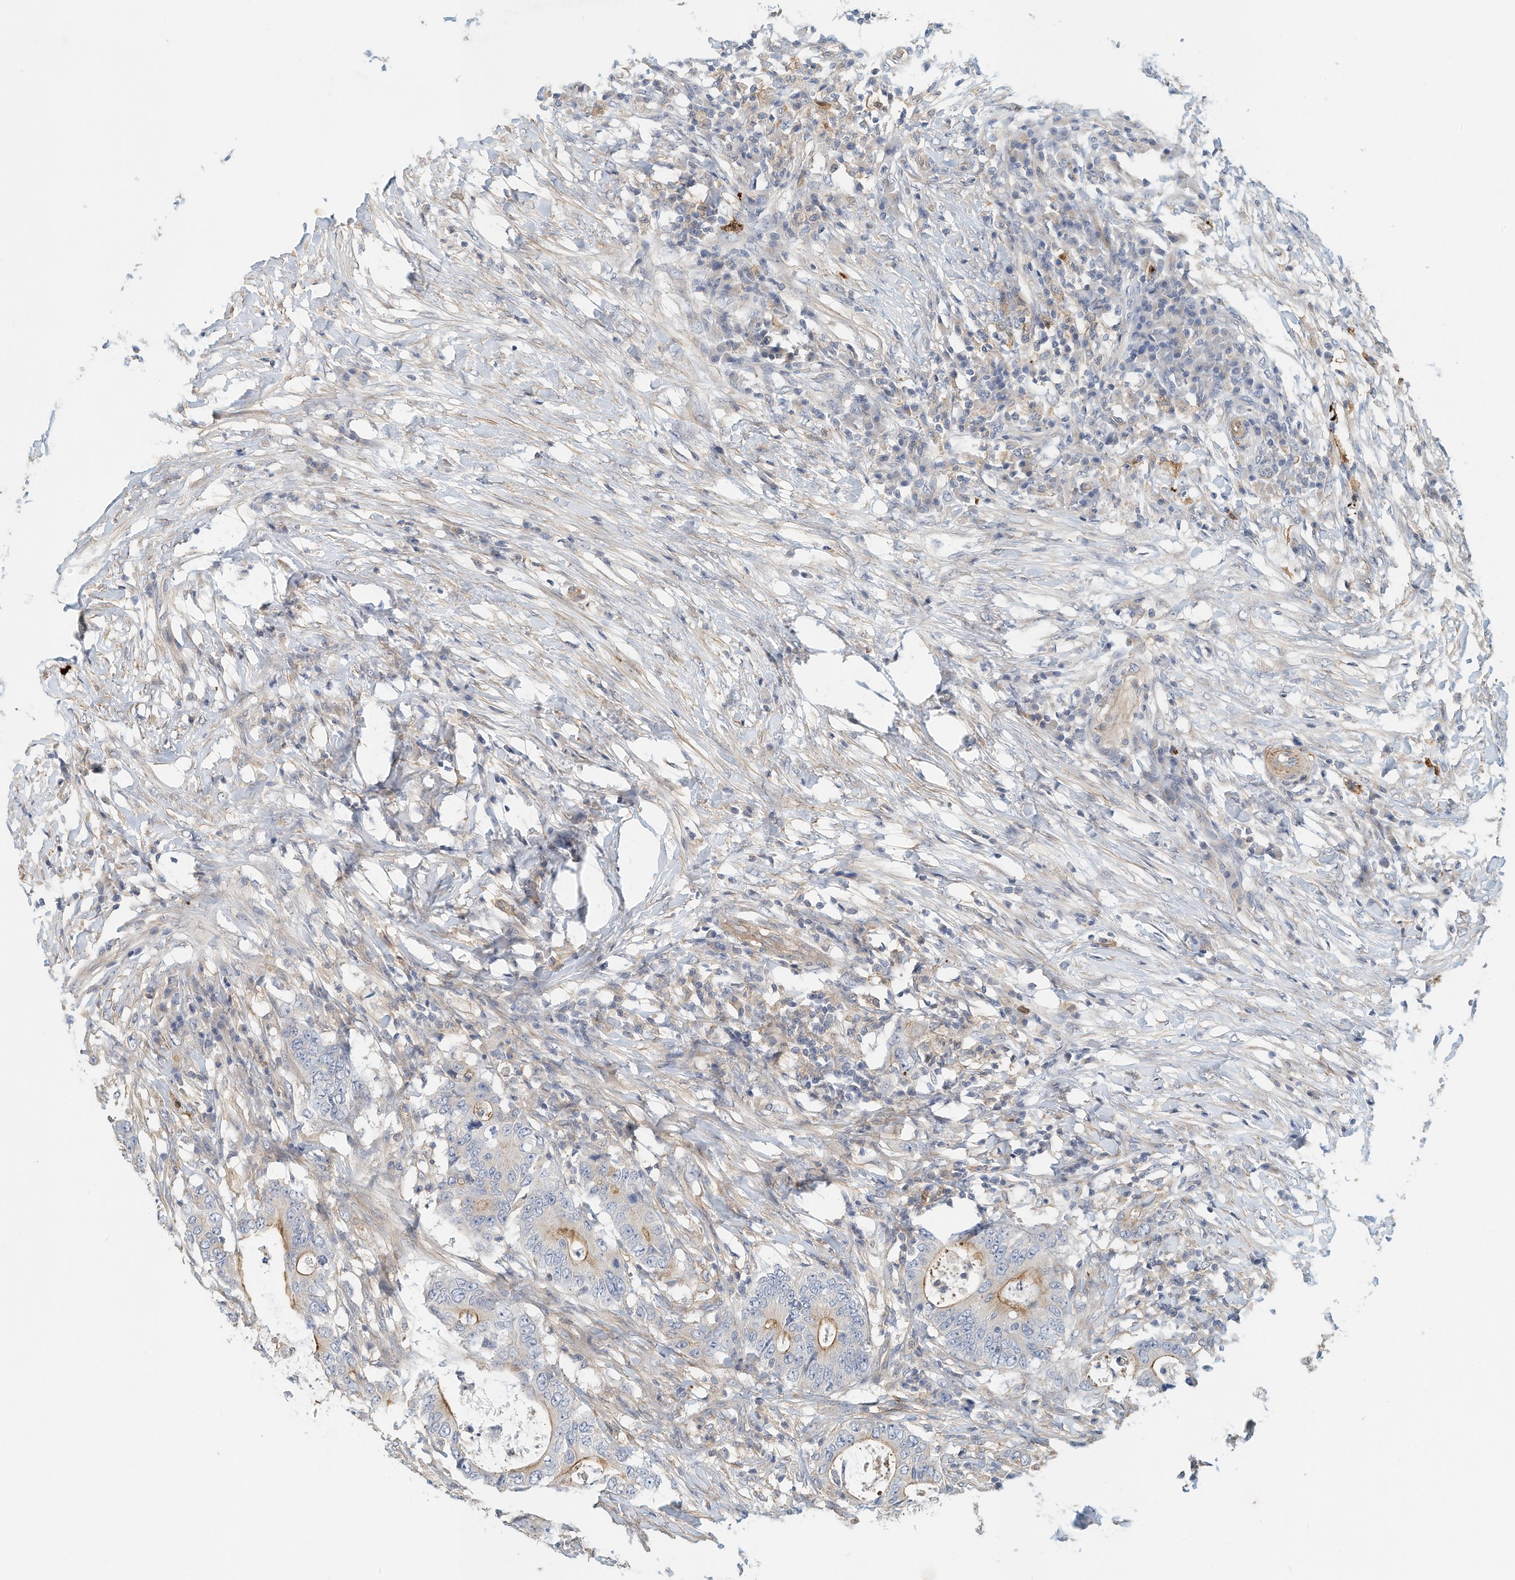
{"staining": {"intensity": "moderate", "quantity": "25%-75%", "location": "cytoplasmic/membranous"}, "tissue": "colorectal cancer", "cell_type": "Tumor cells", "image_type": "cancer", "snomed": [{"axis": "morphology", "description": "Adenocarcinoma, NOS"}, {"axis": "topography", "description": "Colon"}], "caption": "The micrograph demonstrates staining of colorectal cancer (adenocarcinoma), revealing moderate cytoplasmic/membranous protein positivity (brown color) within tumor cells.", "gene": "MICAL1", "patient": {"sex": "male", "age": 83}}